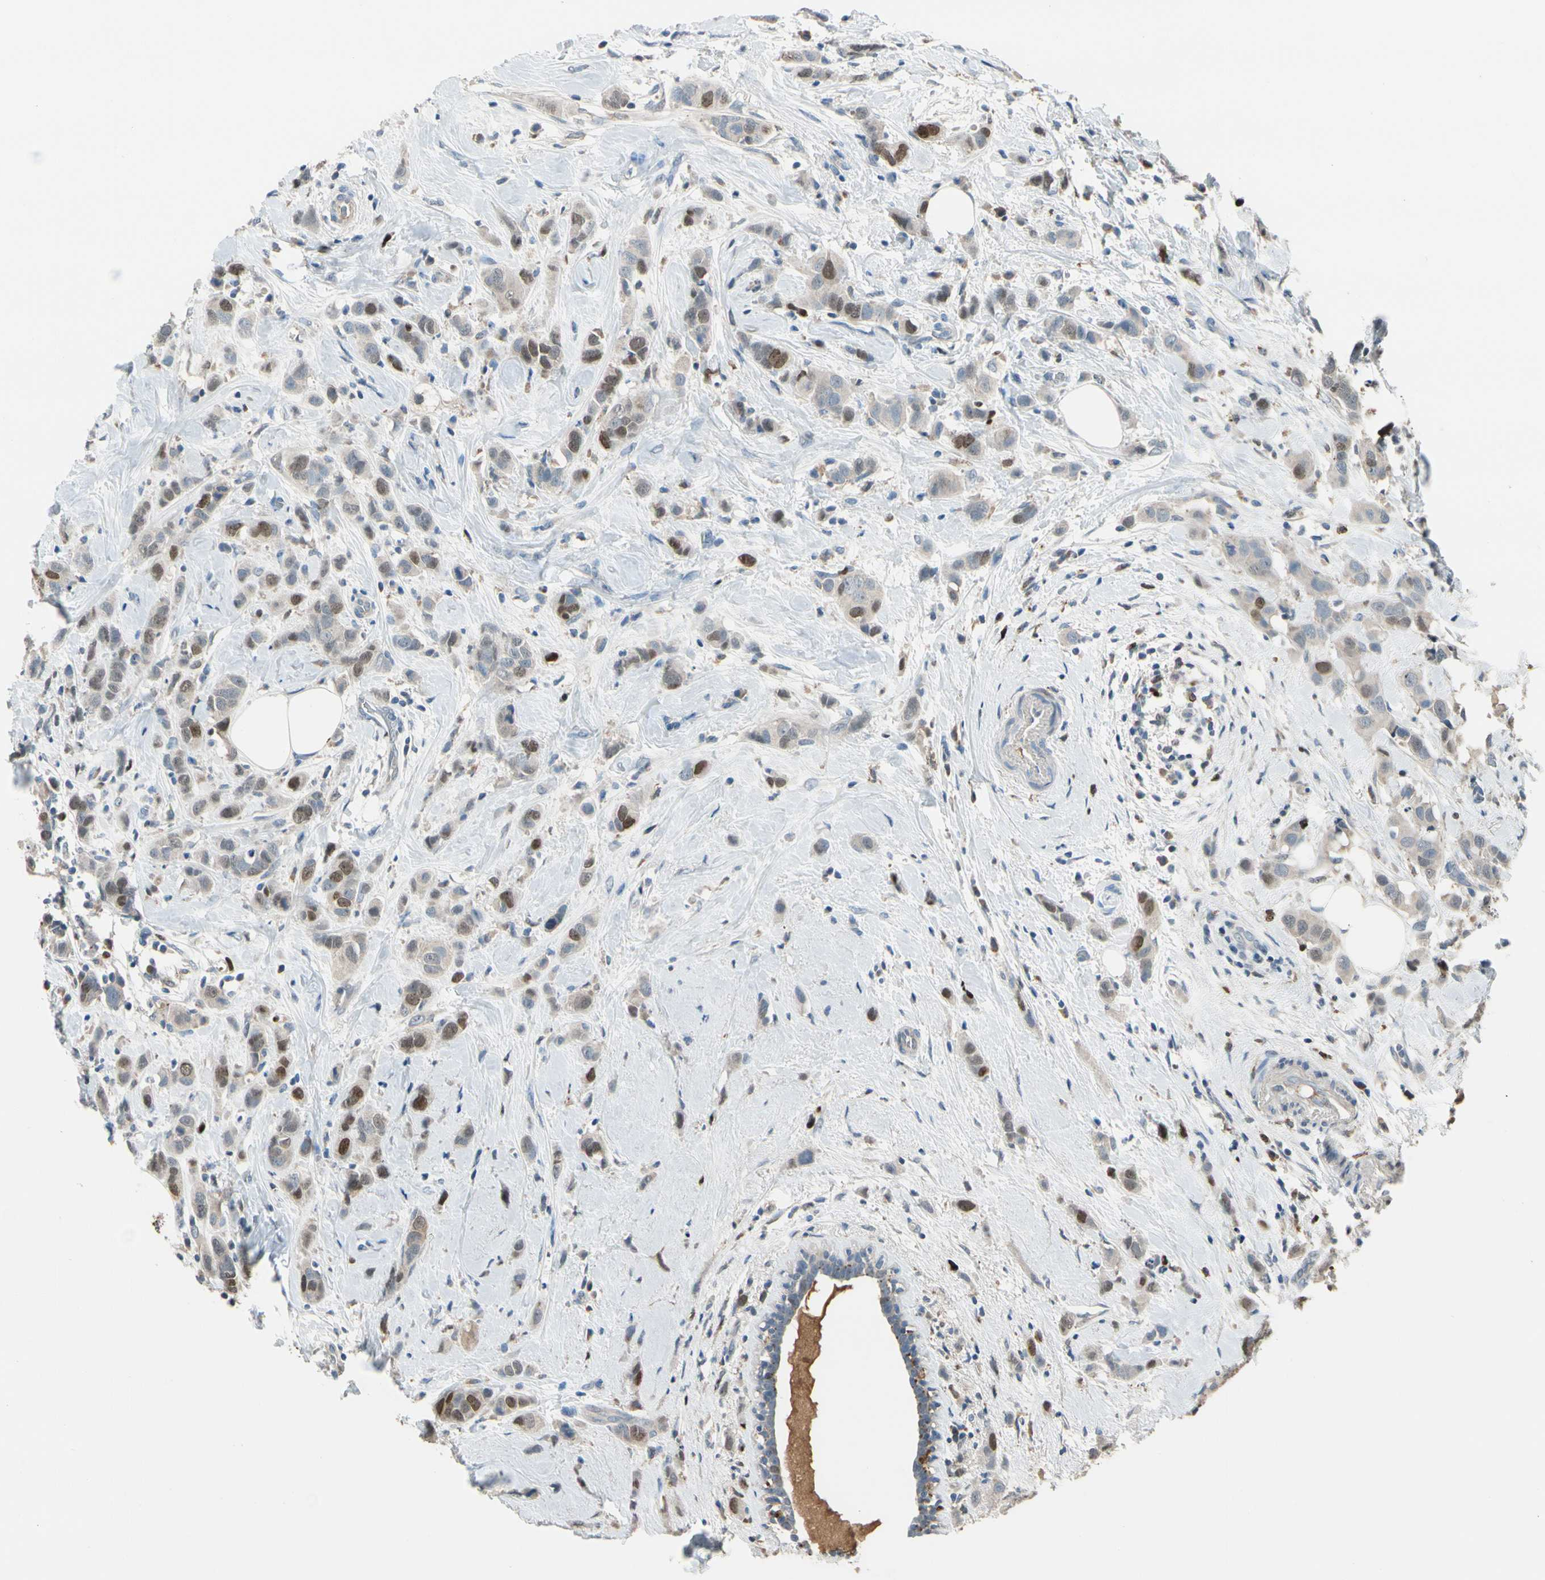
{"staining": {"intensity": "moderate", "quantity": "<25%", "location": "nuclear"}, "tissue": "breast cancer", "cell_type": "Tumor cells", "image_type": "cancer", "snomed": [{"axis": "morphology", "description": "Normal tissue, NOS"}, {"axis": "morphology", "description": "Duct carcinoma"}, {"axis": "topography", "description": "Breast"}], "caption": "Moderate nuclear staining is seen in about <25% of tumor cells in breast cancer (invasive ductal carcinoma).", "gene": "ZKSCAN4", "patient": {"sex": "female", "age": 50}}